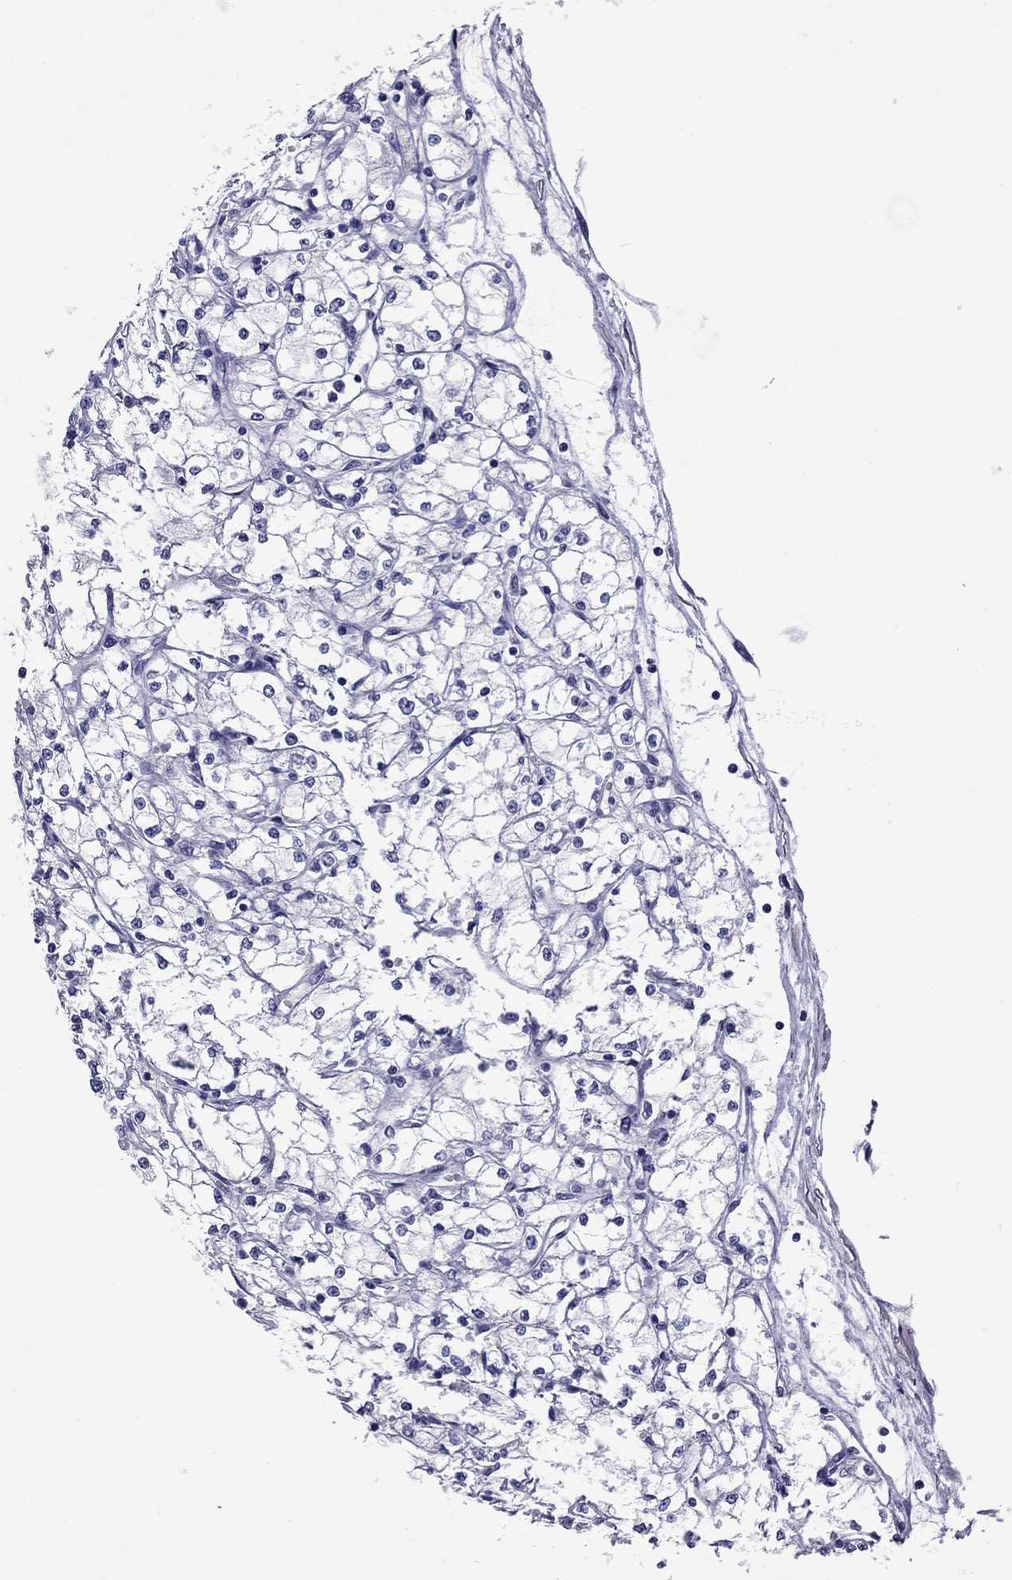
{"staining": {"intensity": "negative", "quantity": "none", "location": "none"}, "tissue": "renal cancer", "cell_type": "Tumor cells", "image_type": "cancer", "snomed": [{"axis": "morphology", "description": "Adenocarcinoma, NOS"}, {"axis": "topography", "description": "Kidney"}], "caption": "Immunohistochemical staining of human renal adenocarcinoma demonstrates no significant positivity in tumor cells. (Stains: DAB IHC with hematoxylin counter stain, Microscopy: brightfield microscopy at high magnification).", "gene": "KIAA2012", "patient": {"sex": "male", "age": 67}}